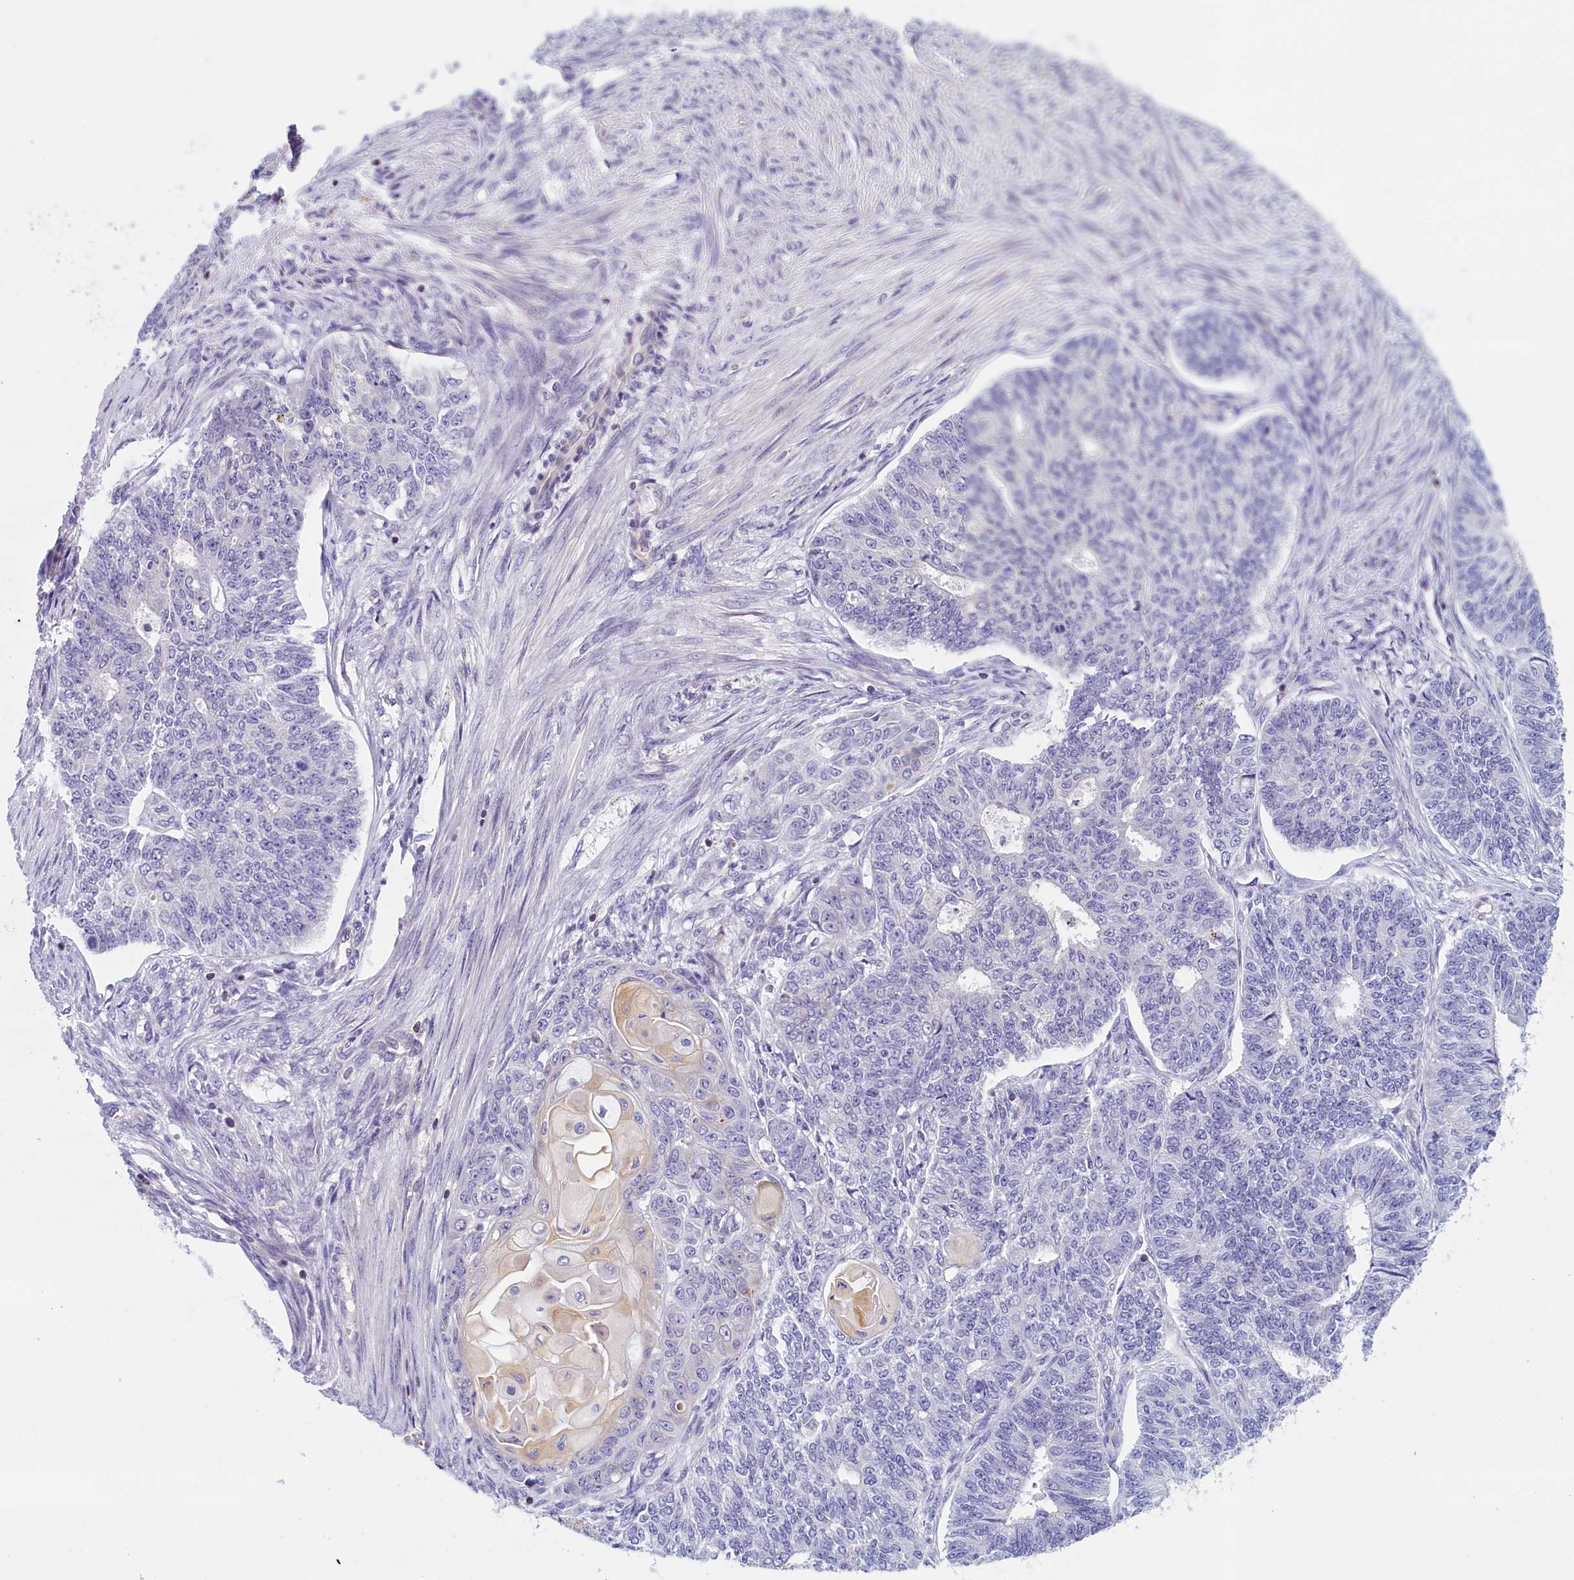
{"staining": {"intensity": "negative", "quantity": "none", "location": "none"}, "tissue": "endometrial cancer", "cell_type": "Tumor cells", "image_type": "cancer", "snomed": [{"axis": "morphology", "description": "Adenocarcinoma, NOS"}, {"axis": "topography", "description": "Endometrium"}], "caption": "This is a micrograph of immunohistochemistry (IHC) staining of adenocarcinoma (endometrial), which shows no positivity in tumor cells. (Stains: DAB immunohistochemistry with hematoxylin counter stain, Microscopy: brightfield microscopy at high magnification).", "gene": "TRAF3IP3", "patient": {"sex": "female", "age": 32}}